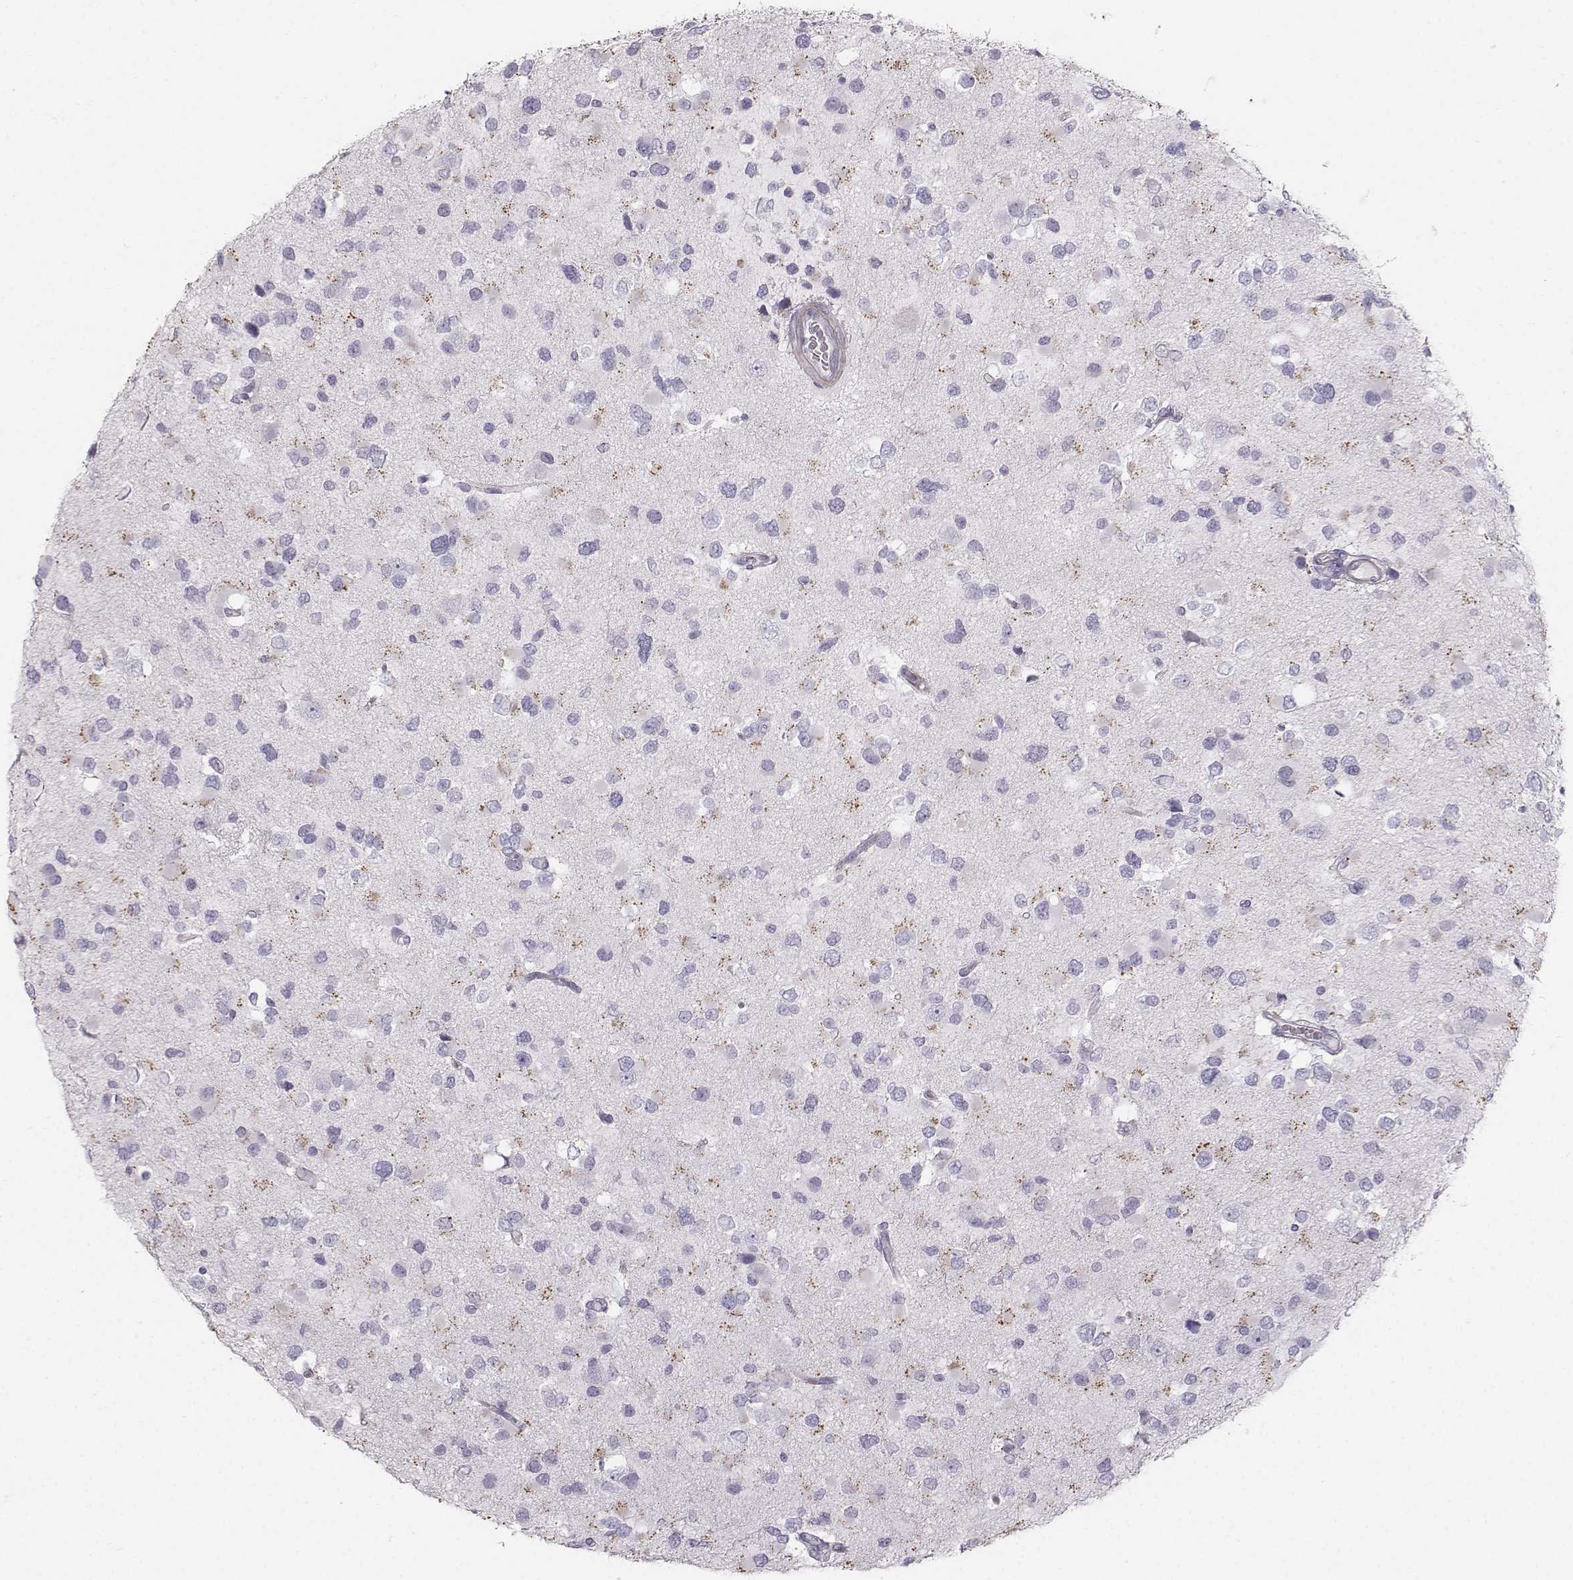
{"staining": {"intensity": "negative", "quantity": "none", "location": "none"}, "tissue": "glioma", "cell_type": "Tumor cells", "image_type": "cancer", "snomed": [{"axis": "morphology", "description": "Glioma, malignant, Low grade"}, {"axis": "topography", "description": "Brain"}], "caption": "Immunohistochemistry (IHC) micrograph of neoplastic tissue: glioma stained with DAB reveals no significant protein staining in tumor cells.", "gene": "CASR", "patient": {"sex": "female", "age": 32}}